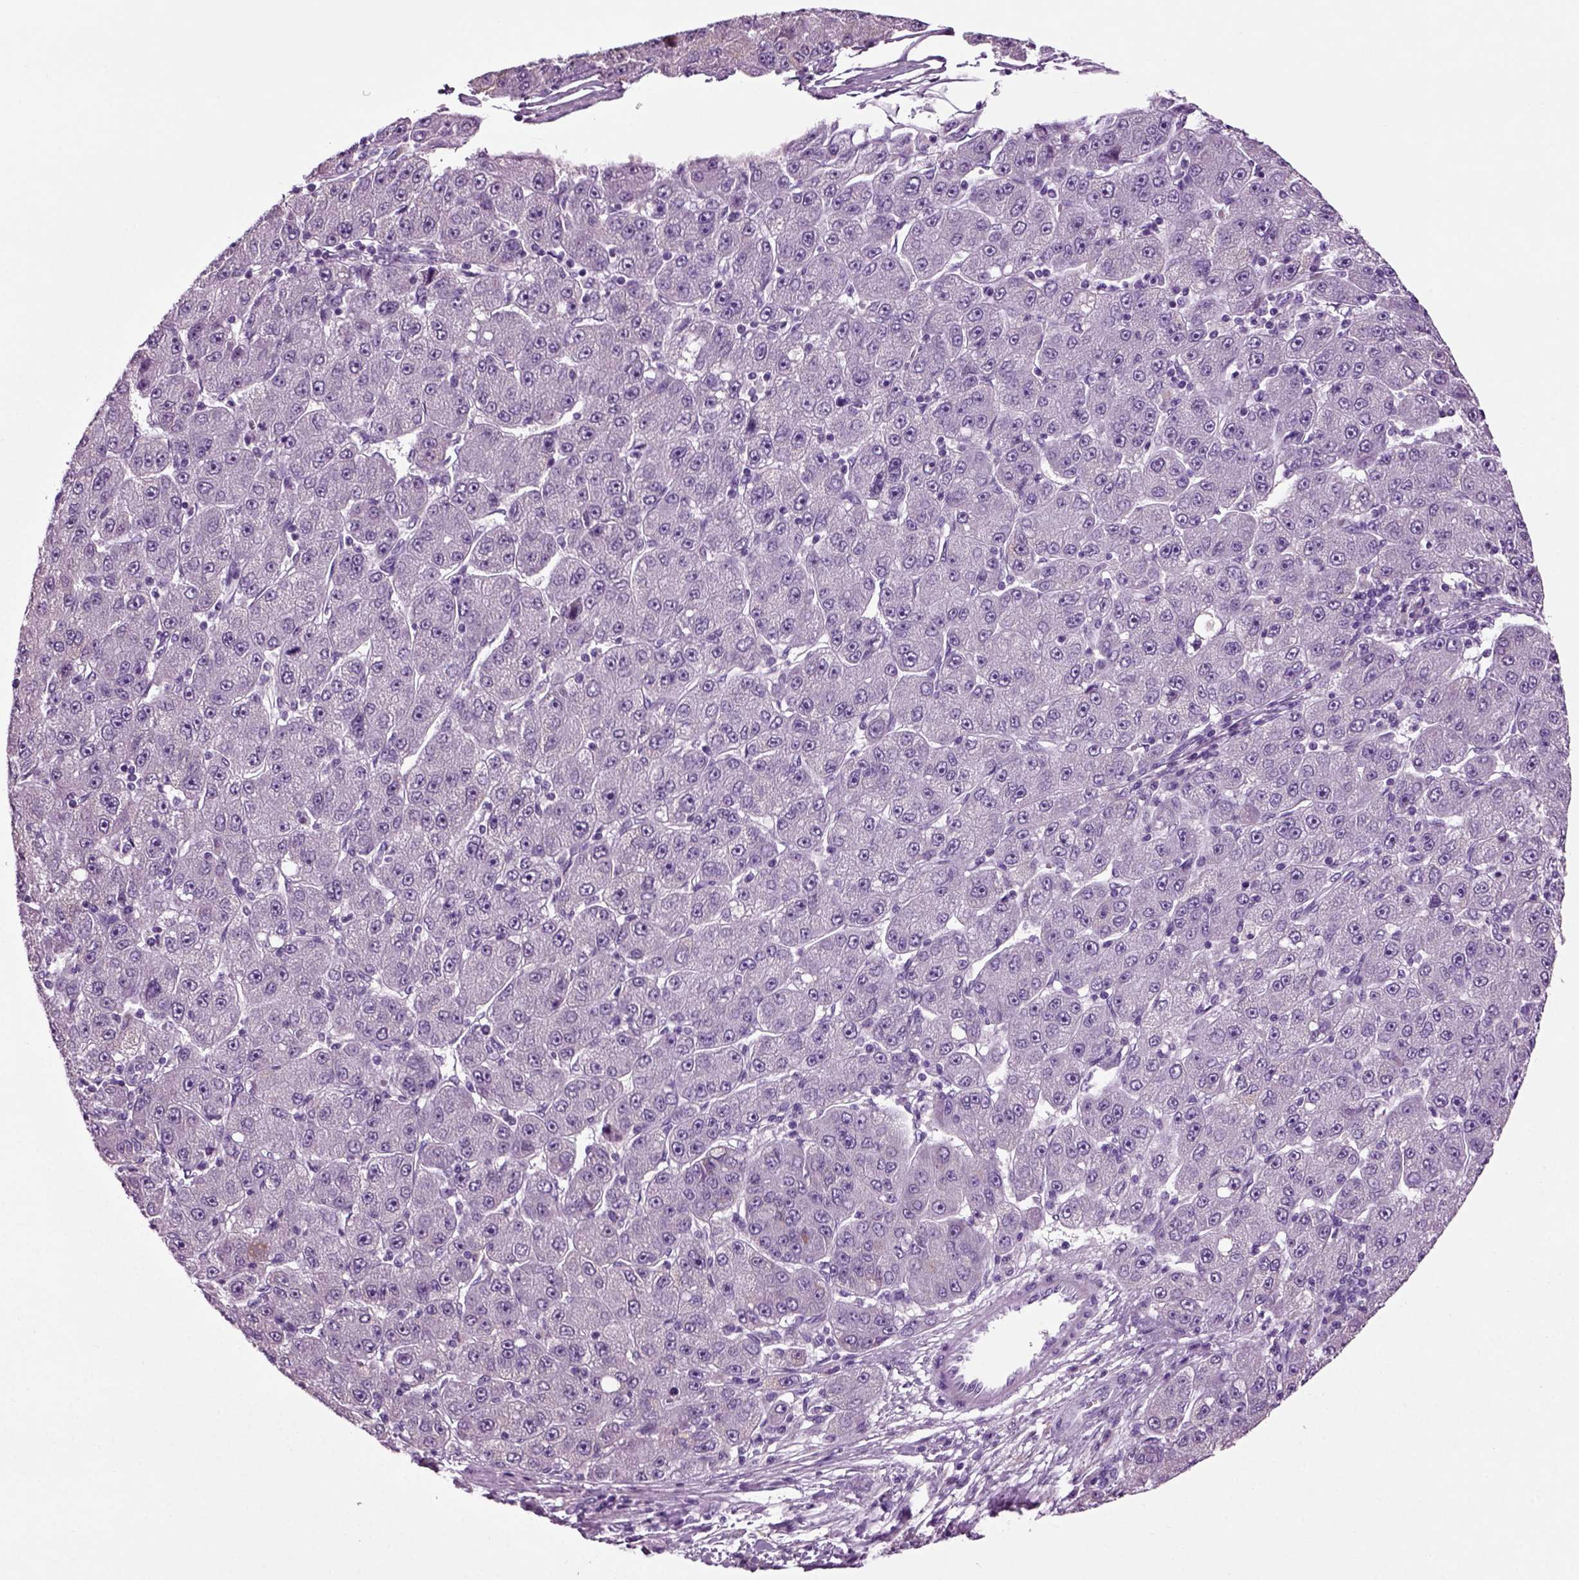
{"staining": {"intensity": "negative", "quantity": "none", "location": "none"}, "tissue": "liver cancer", "cell_type": "Tumor cells", "image_type": "cancer", "snomed": [{"axis": "morphology", "description": "Carcinoma, Hepatocellular, NOS"}, {"axis": "topography", "description": "Liver"}], "caption": "This is an IHC histopathology image of human liver hepatocellular carcinoma. There is no positivity in tumor cells.", "gene": "DNAH10", "patient": {"sex": "male", "age": 67}}